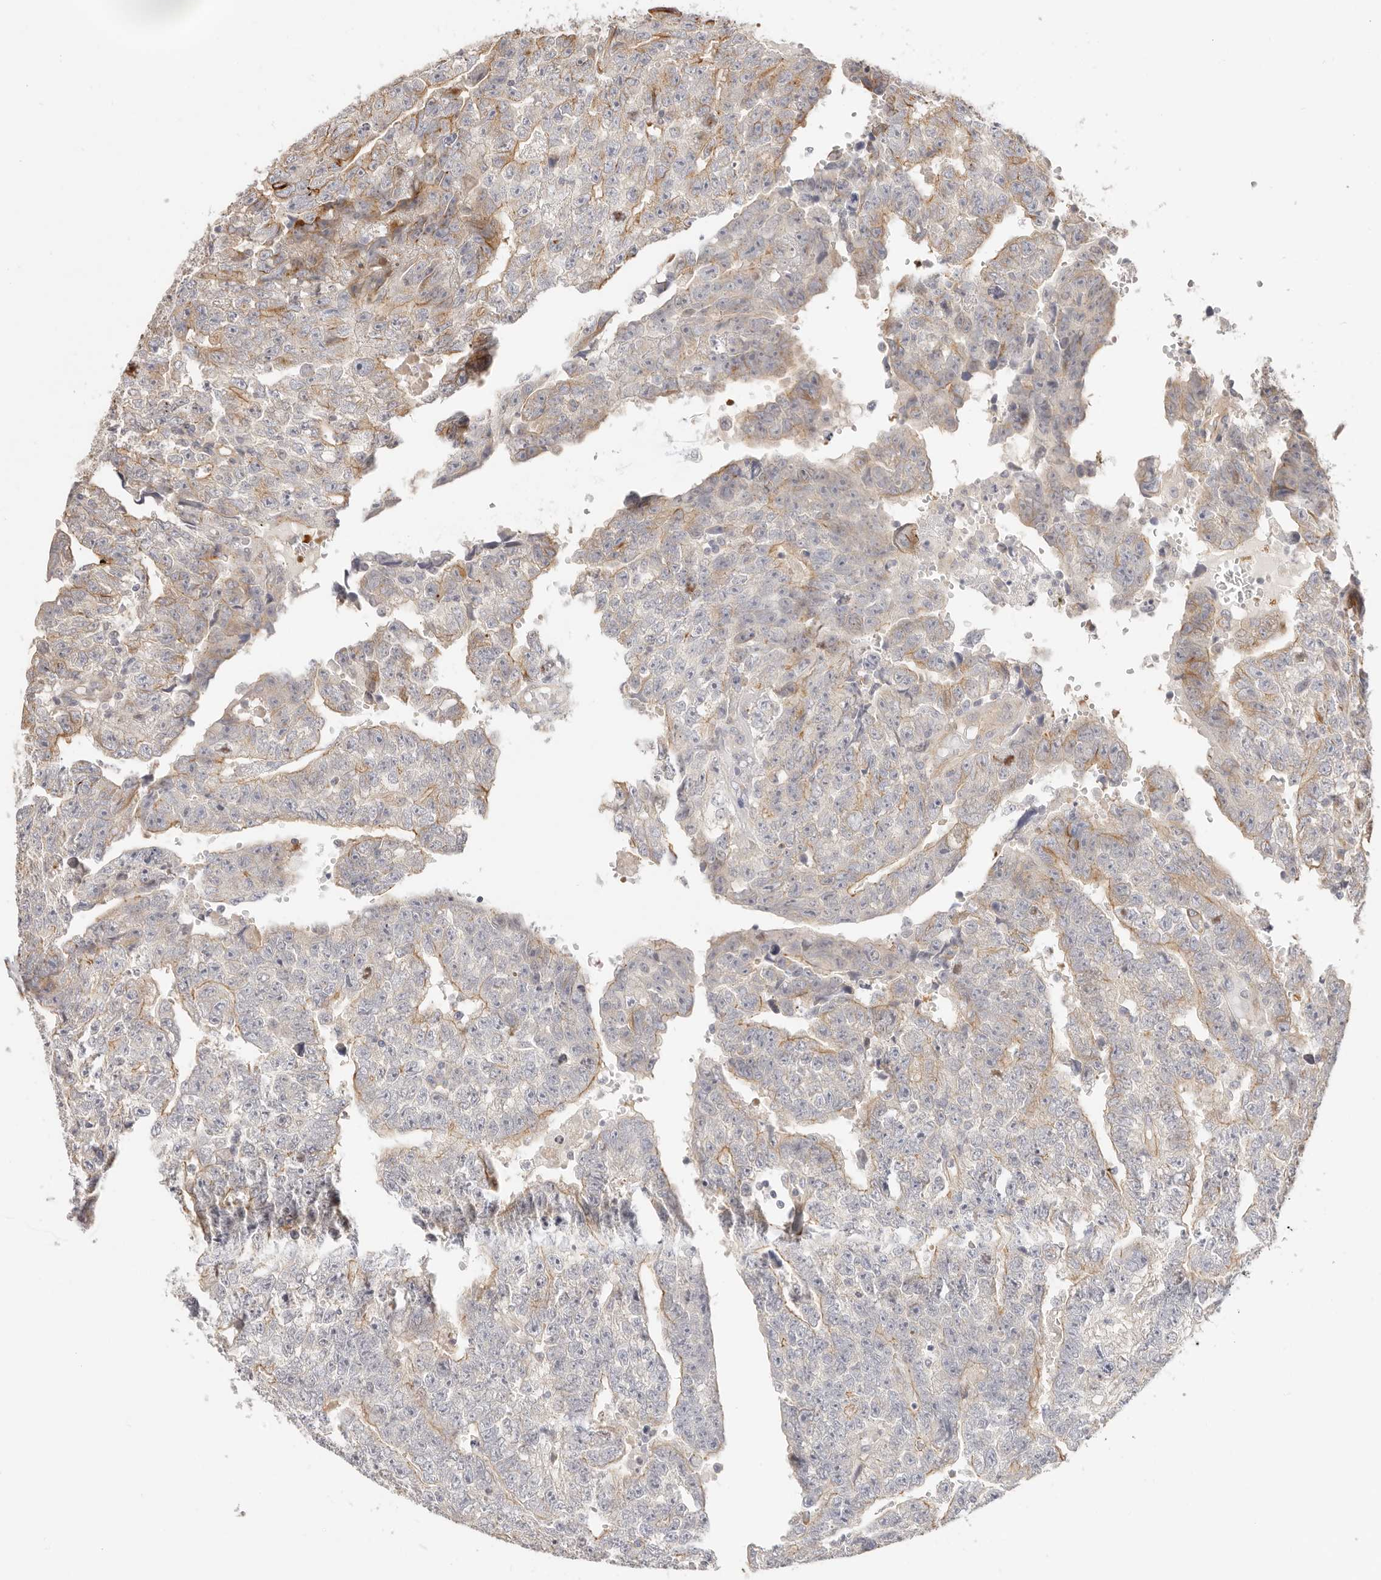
{"staining": {"intensity": "weak", "quantity": "<25%", "location": "cytoplasmic/membranous"}, "tissue": "testis cancer", "cell_type": "Tumor cells", "image_type": "cancer", "snomed": [{"axis": "morphology", "description": "Carcinoma, Embryonal, NOS"}, {"axis": "topography", "description": "Testis"}], "caption": "Protein analysis of testis embryonal carcinoma exhibits no significant positivity in tumor cells.", "gene": "DTNBP1", "patient": {"sex": "male", "age": 25}}